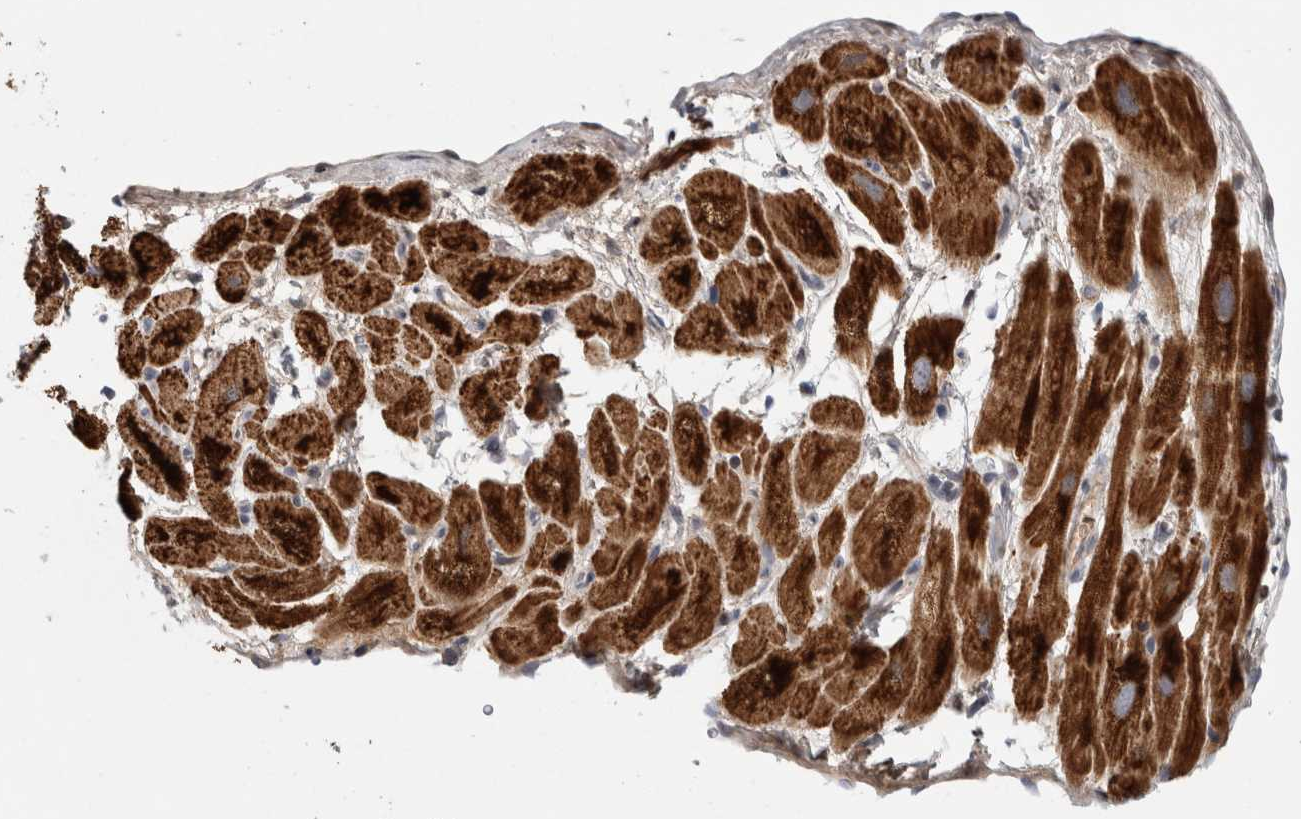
{"staining": {"intensity": "strong", "quantity": ">75%", "location": "cytoplasmic/membranous"}, "tissue": "heart muscle", "cell_type": "Cardiomyocytes", "image_type": "normal", "snomed": [{"axis": "morphology", "description": "Normal tissue, NOS"}, {"axis": "topography", "description": "Heart"}], "caption": "Immunohistochemical staining of normal human heart muscle exhibits >75% levels of strong cytoplasmic/membranous protein staining in about >75% of cardiomyocytes.", "gene": "RBM48", "patient": {"sex": "male", "age": 49}}